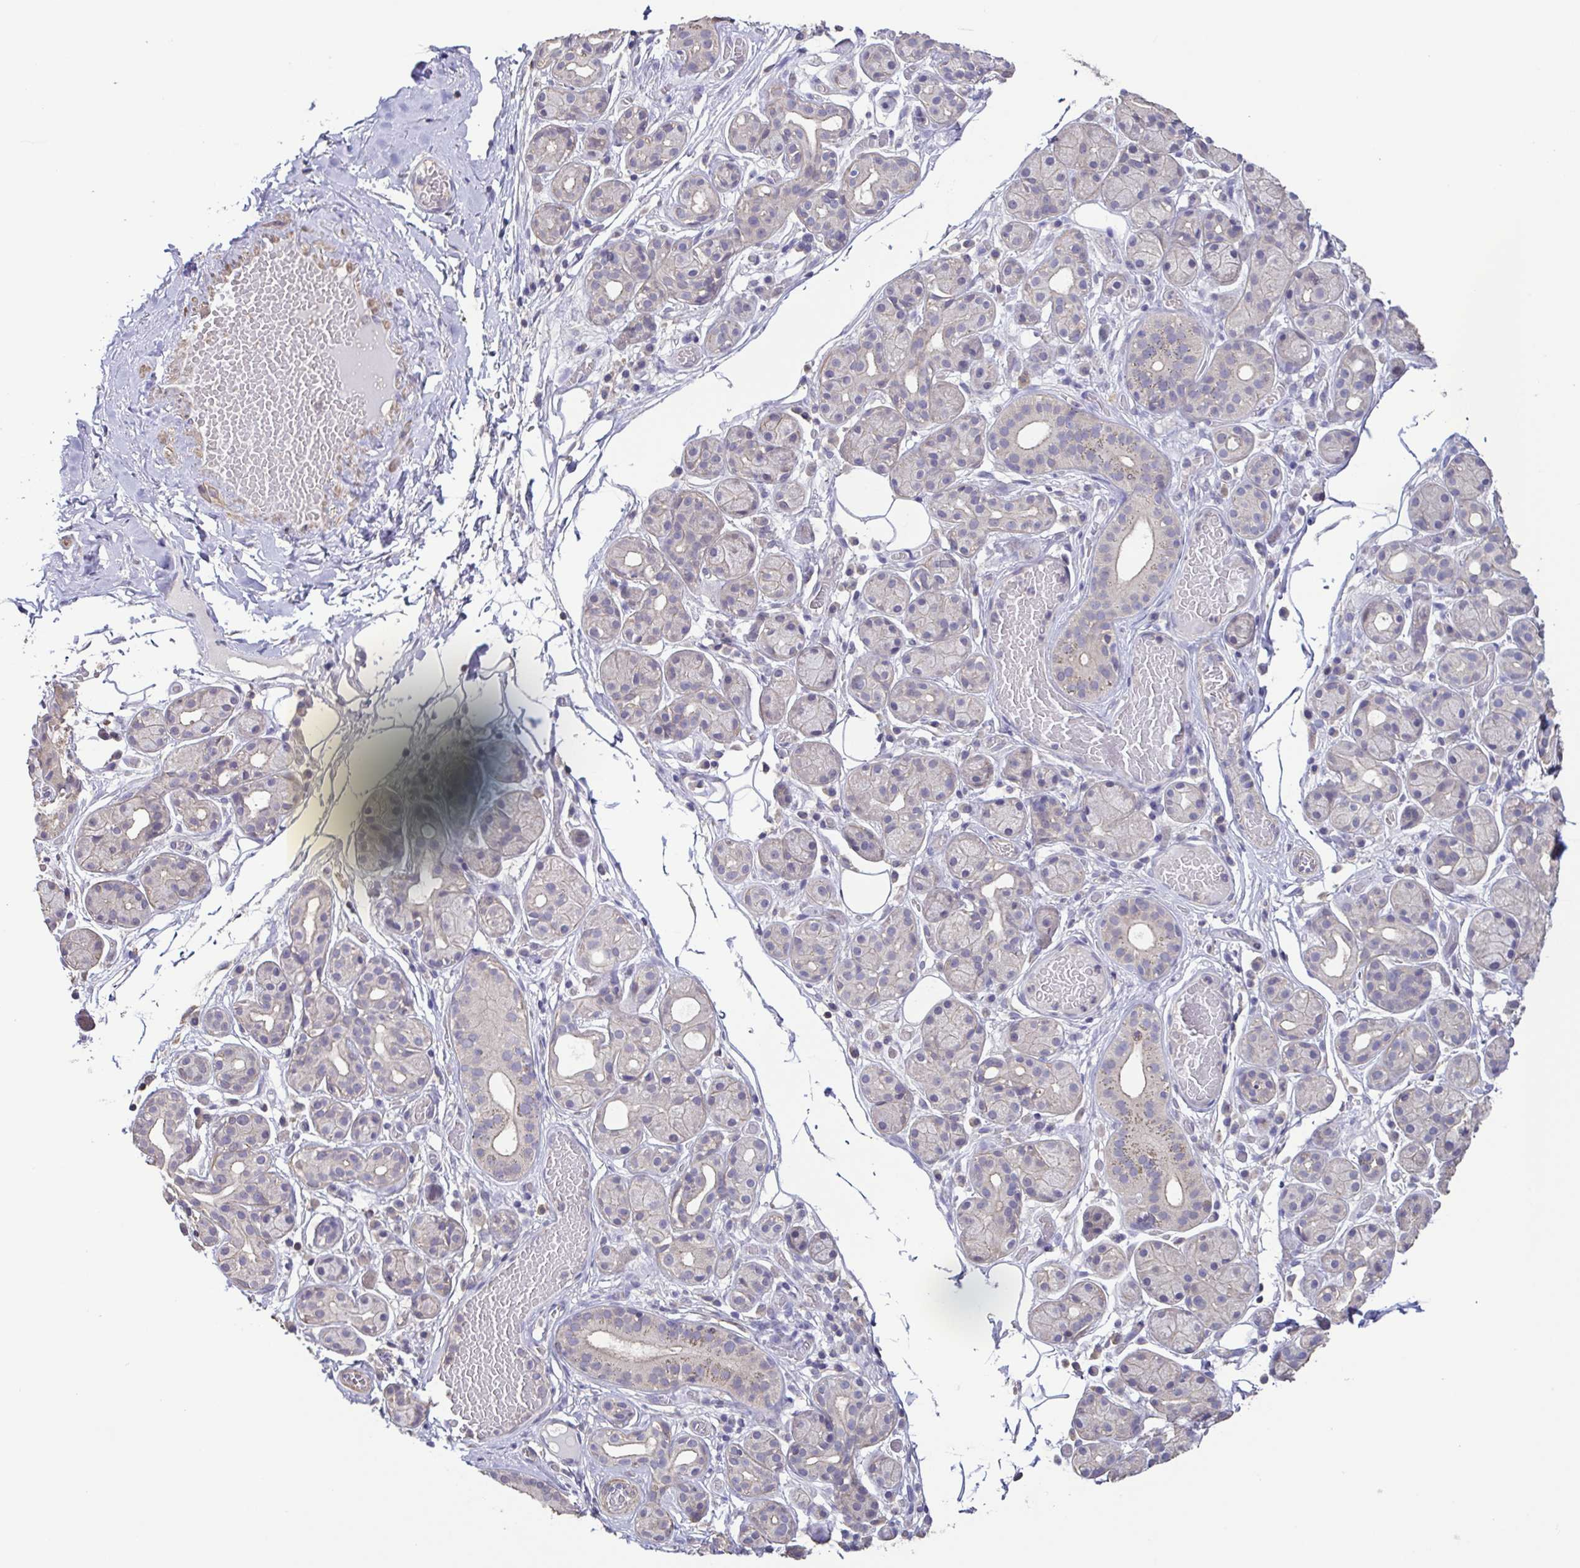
{"staining": {"intensity": "weak", "quantity": "<25%", "location": "cytoplasmic/membranous"}, "tissue": "salivary gland", "cell_type": "Glandular cells", "image_type": "normal", "snomed": [{"axis": "morphology", "description": "Normal tissue, NOS"}, {"axis": "topography", "description": "Salivary gland"}, {"axis": "topography", "description": "Peripheral nerve tissue"}], "caption": "The micrograph displays no significant expression in glandular cells of salivary gland.", "gene": "ACTRT2", "patient": {"sex": "male", "age": 71}}